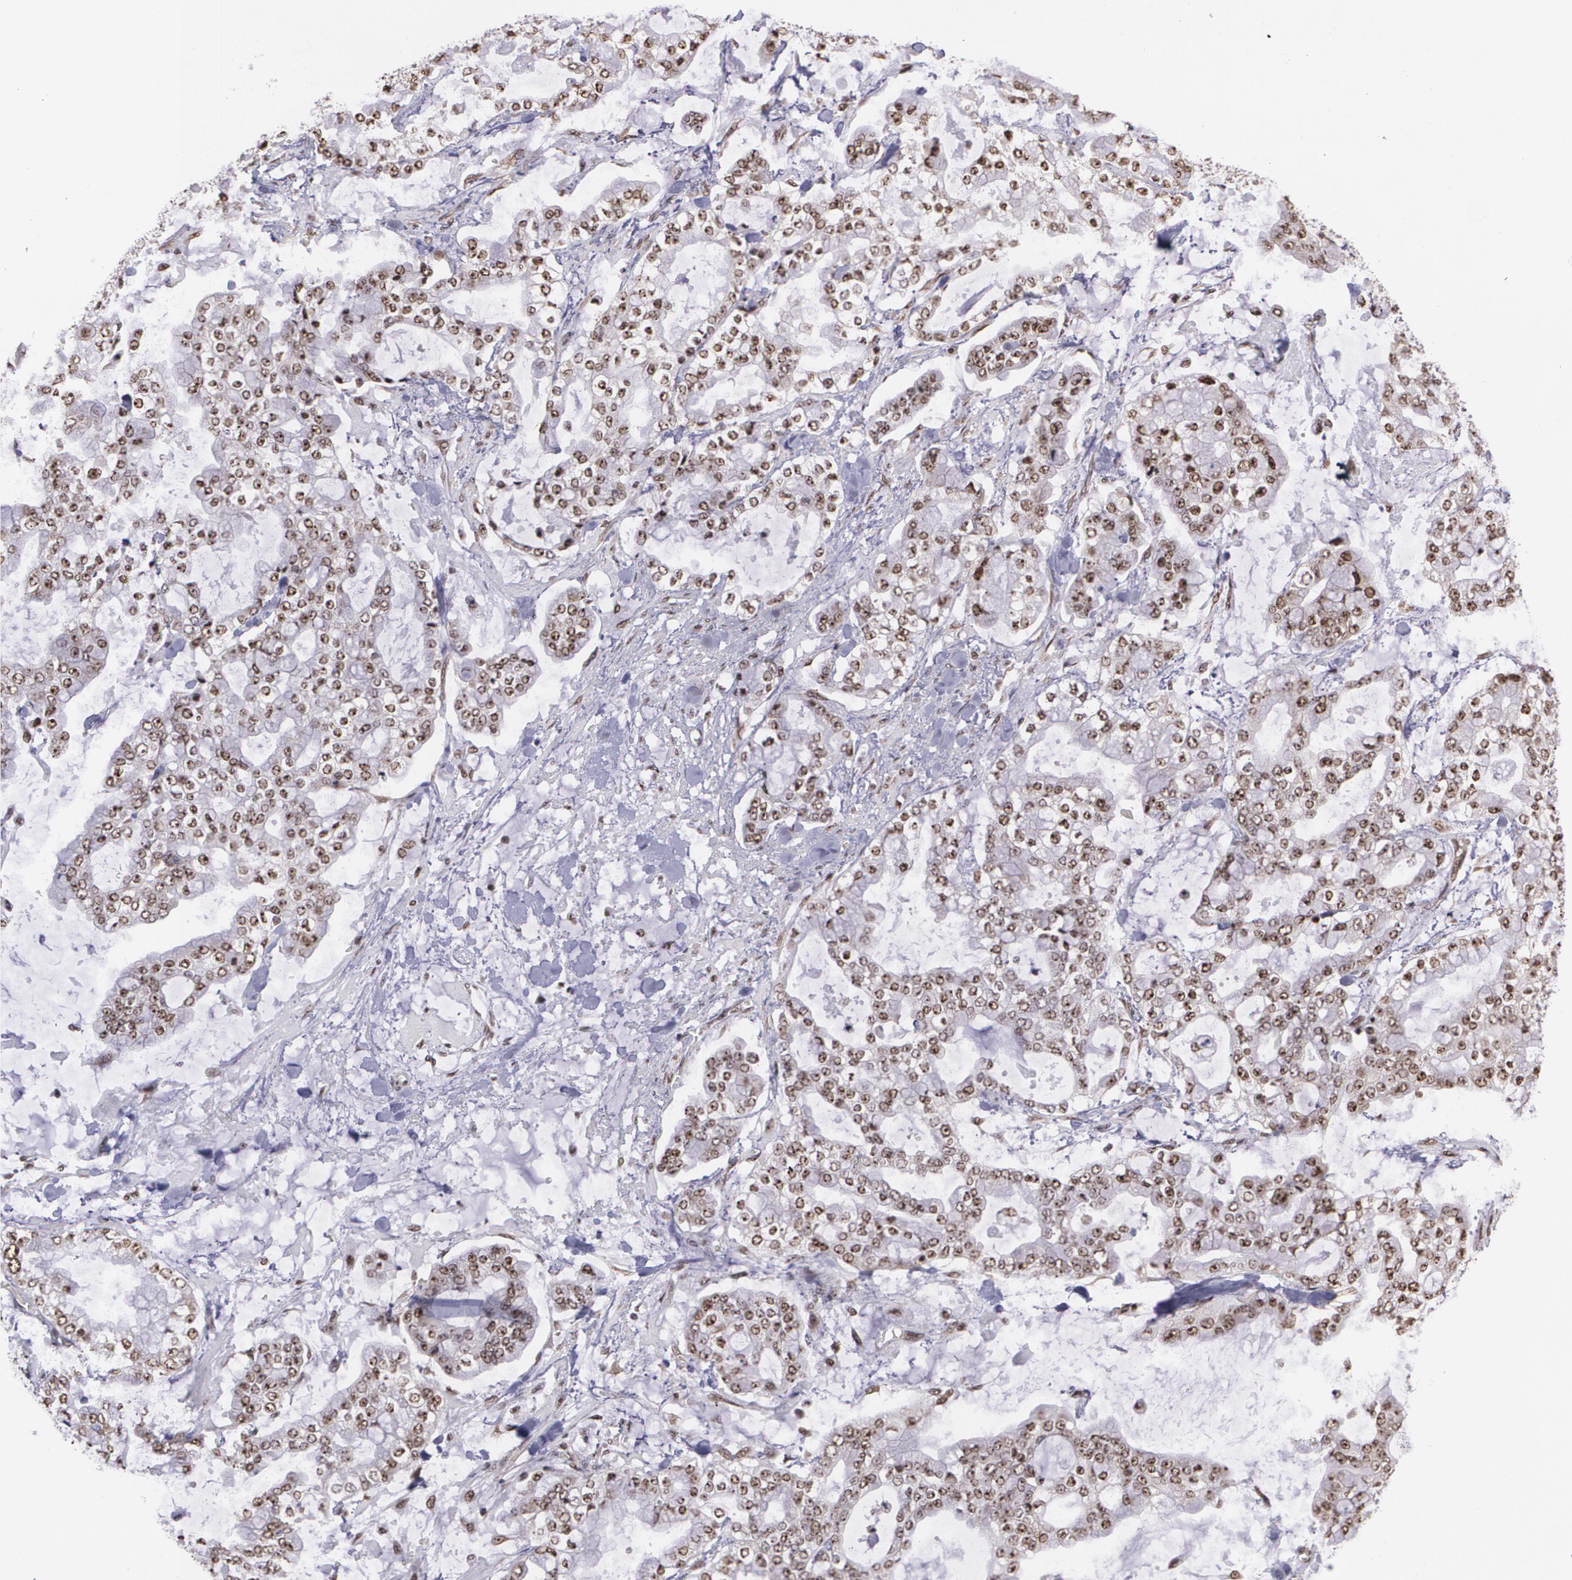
{"staining": {"intensity": "moderate", "quantity": ">75%", "location": "nuclear"}, "tissue": "stomach cancer", "cell_type": "Tumor cells", "image_type": "cancer", "snomed": [{"axis": "morphology", "description": "Normal tissue, NOS"}, {"axis": "morphology", "description": "Adenocarcinoma, NOS"}, {"axis": "topography", "description": "Stomach, upper"}, {"axis": "topography", "description": "Stomach"}], "caption": "Stomach adenocarcinoma stained for a protein demonstrates moderate nuclear positivity in tumor cells.", "gene": "C6orf15", "patient": {"sex": "male", "age": 76}}